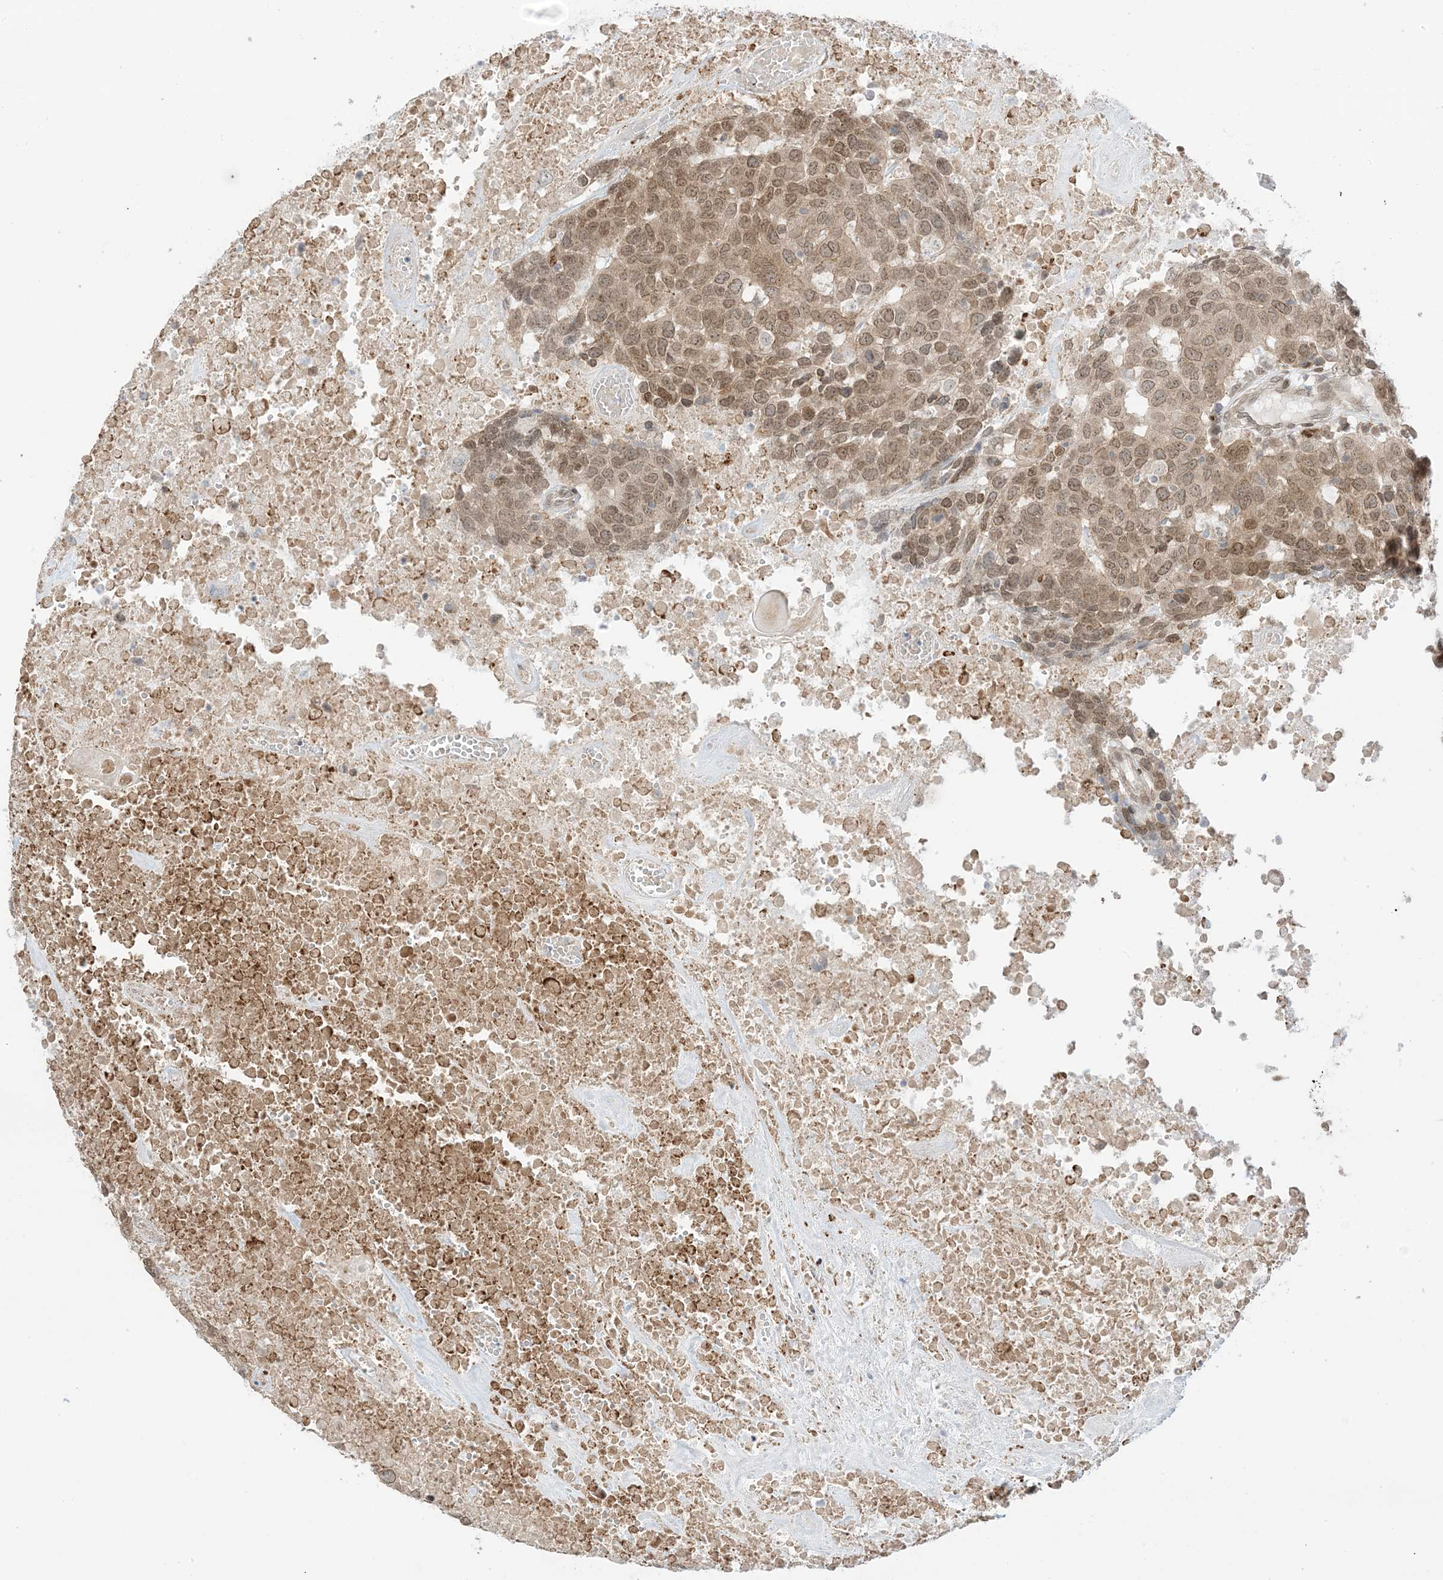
{"staining": {"intensity": "moderate", "quantity": ">75%", "location": "cytoplasmic/membranous,nuclear"}, "tissue": "head and neck cancer", "cell_type": "Tumor cells", "image_type": "cancer", "snomed": [{"axis": "morphology", "description": "Squamous cell carcinoma, NOS"}, {"axis": "topography", "description": "Head-Neck"}], "caption": "Protein staining exhibits moderate cytoplasmic/membranous and nuclear positivity in approximately >75% of tumor cells in head and neck squamous cell carcinoma.", "gene": "UBE2E2", "patient": {"sex": "male", "age": 66}}